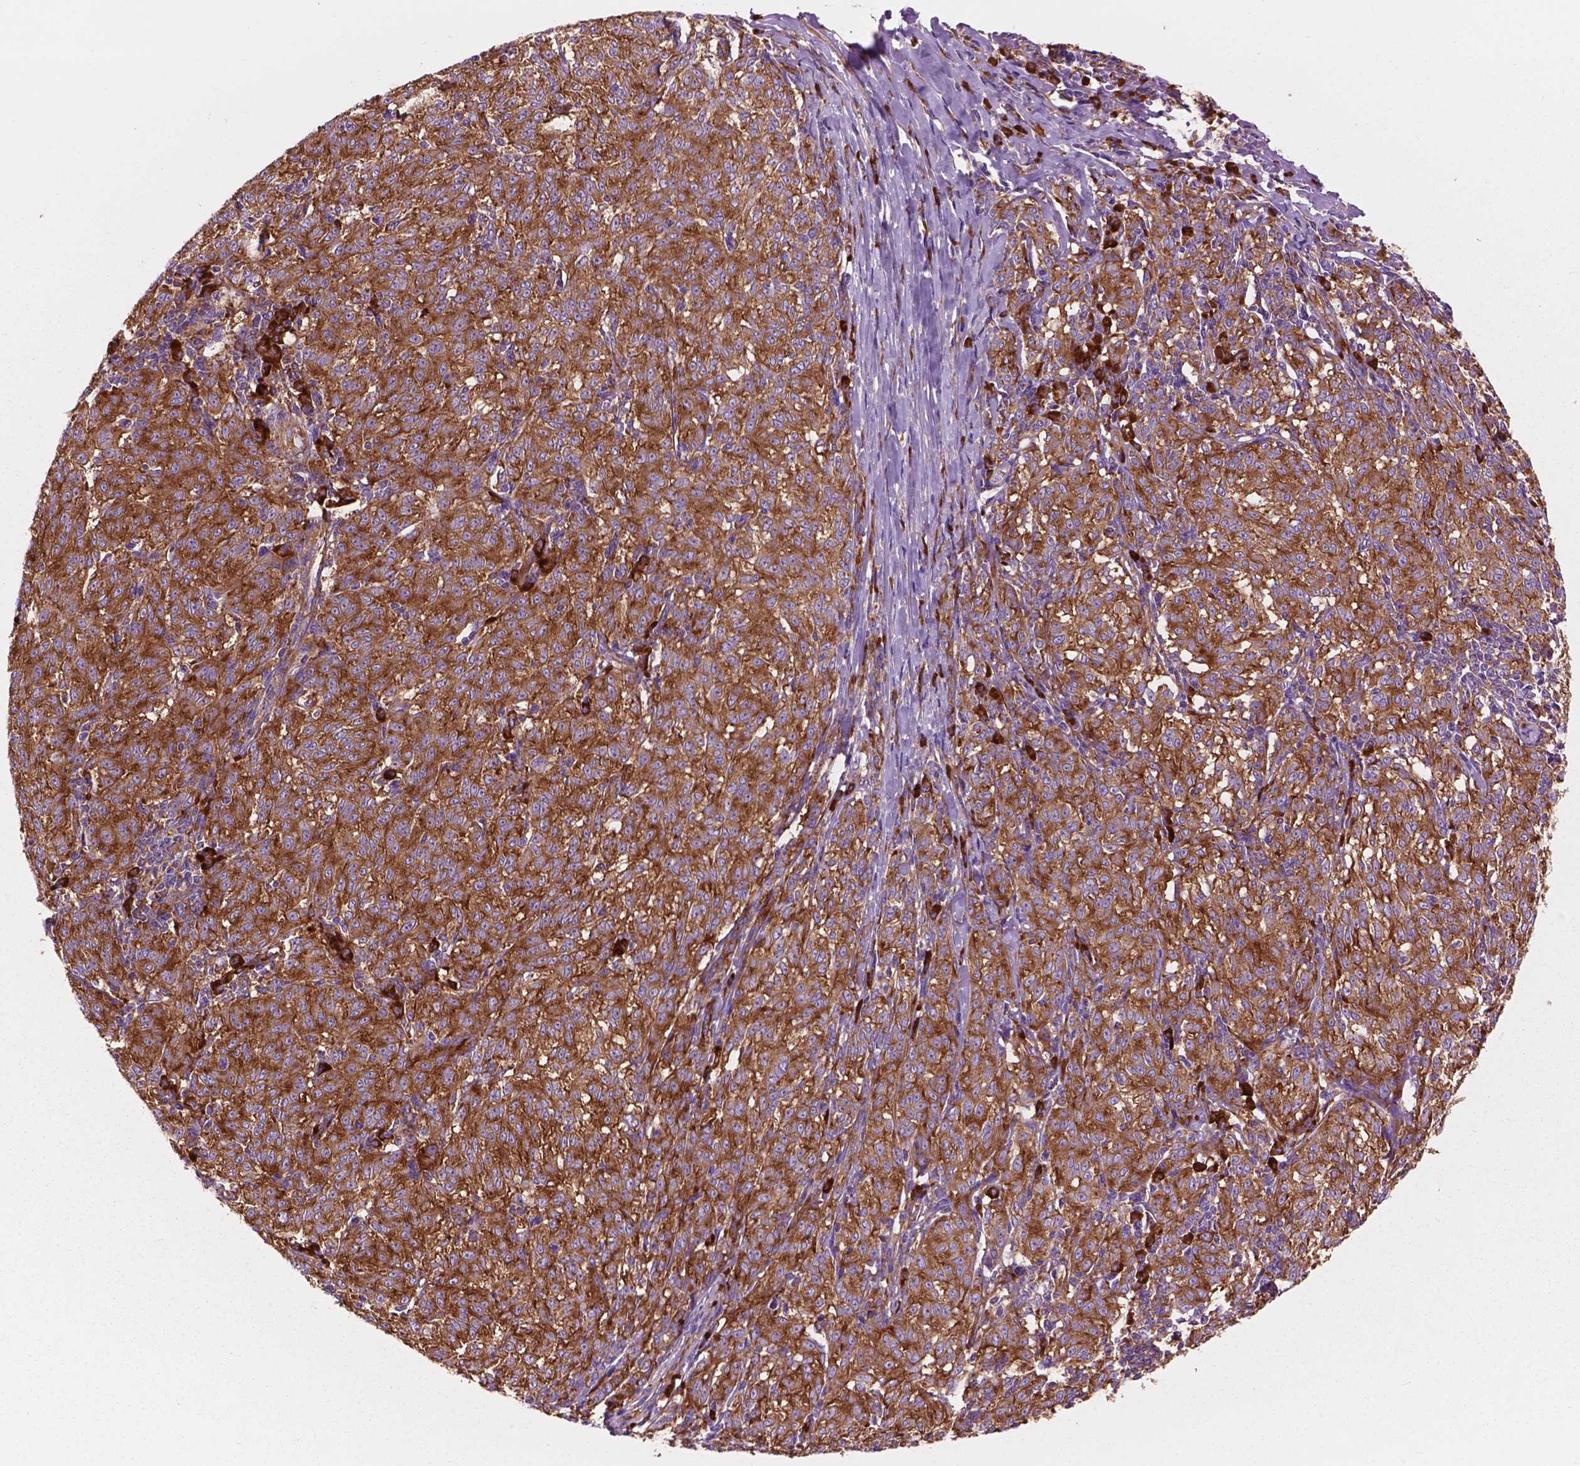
{"staining": {"intensity": "moderate", "quantity": ">75%", "location": "cytoplasmic/membranous"}, "tissue": "melanoma", "cell_type": "Tumor cells", "image_type": "cancer", "snomed": [{"axis": "morphology", "description": "Malignant melanoma, NOS"}, {"axis": "topography", "description": "Skin"}], "caption": "High-power microscopy captured an immunohistochemistry (IHC) micrograph of malignant melanoma, revealing moderate cytoplasmic/membranous staining in approximately >75% of tumor cells.", "gene": "RPL37A", "patient": {"sex": "female", "age": 72}}